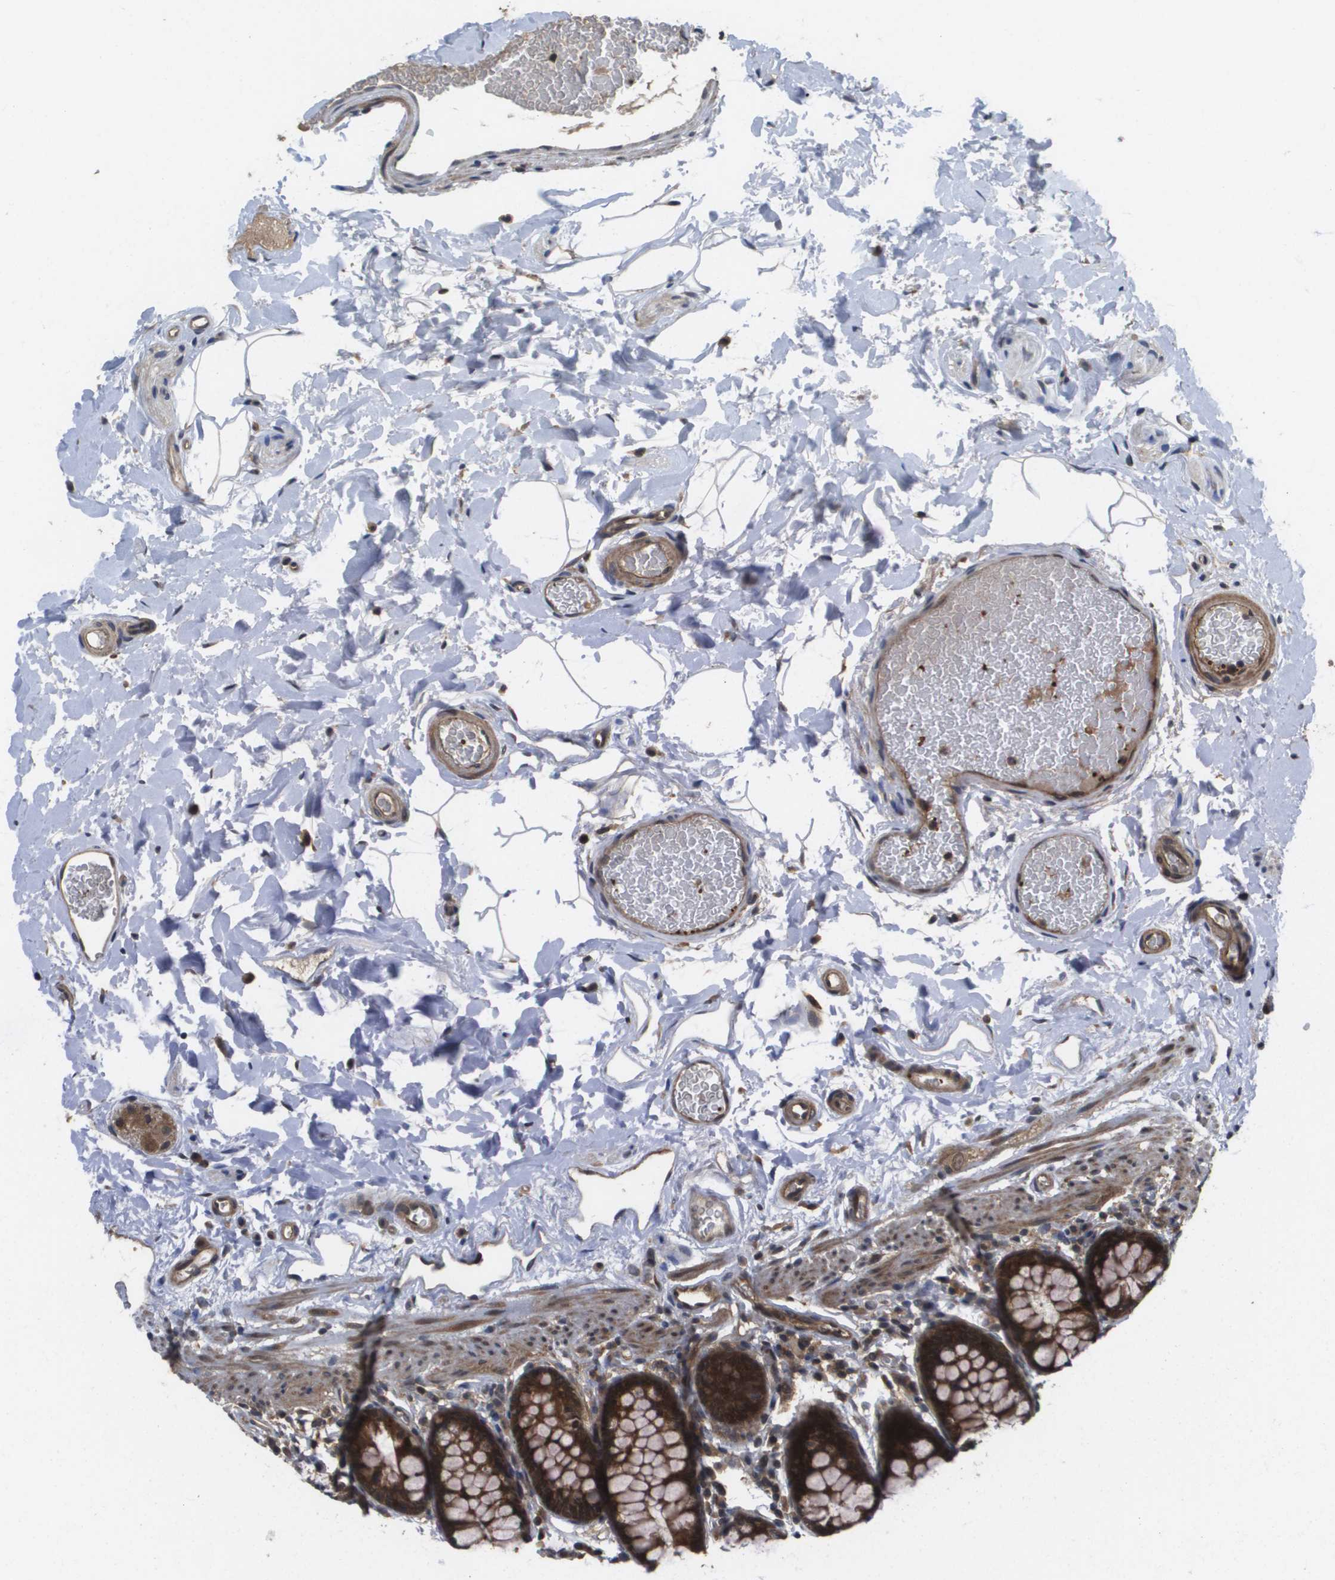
{"staining": {"intensity": "moderate", "quantity": ">75%", "location": "cytoplasmic/membranous"}, "tissue": "colon", "cell_type": "Endothelial cells", "image_type": "normal", "snomed": [{"axis": "morphology", "description": "Normal tissue, NOS"}, {"axis": "topography", "description": "Colon"}], "caption": "Endothelial cells show medium levels of moderate cytoplasmic/membranous positivity in approximately >75% of cells in benign human colon.", "gene": "RBM38", "patient": {"sex": "female", "age": 80}}